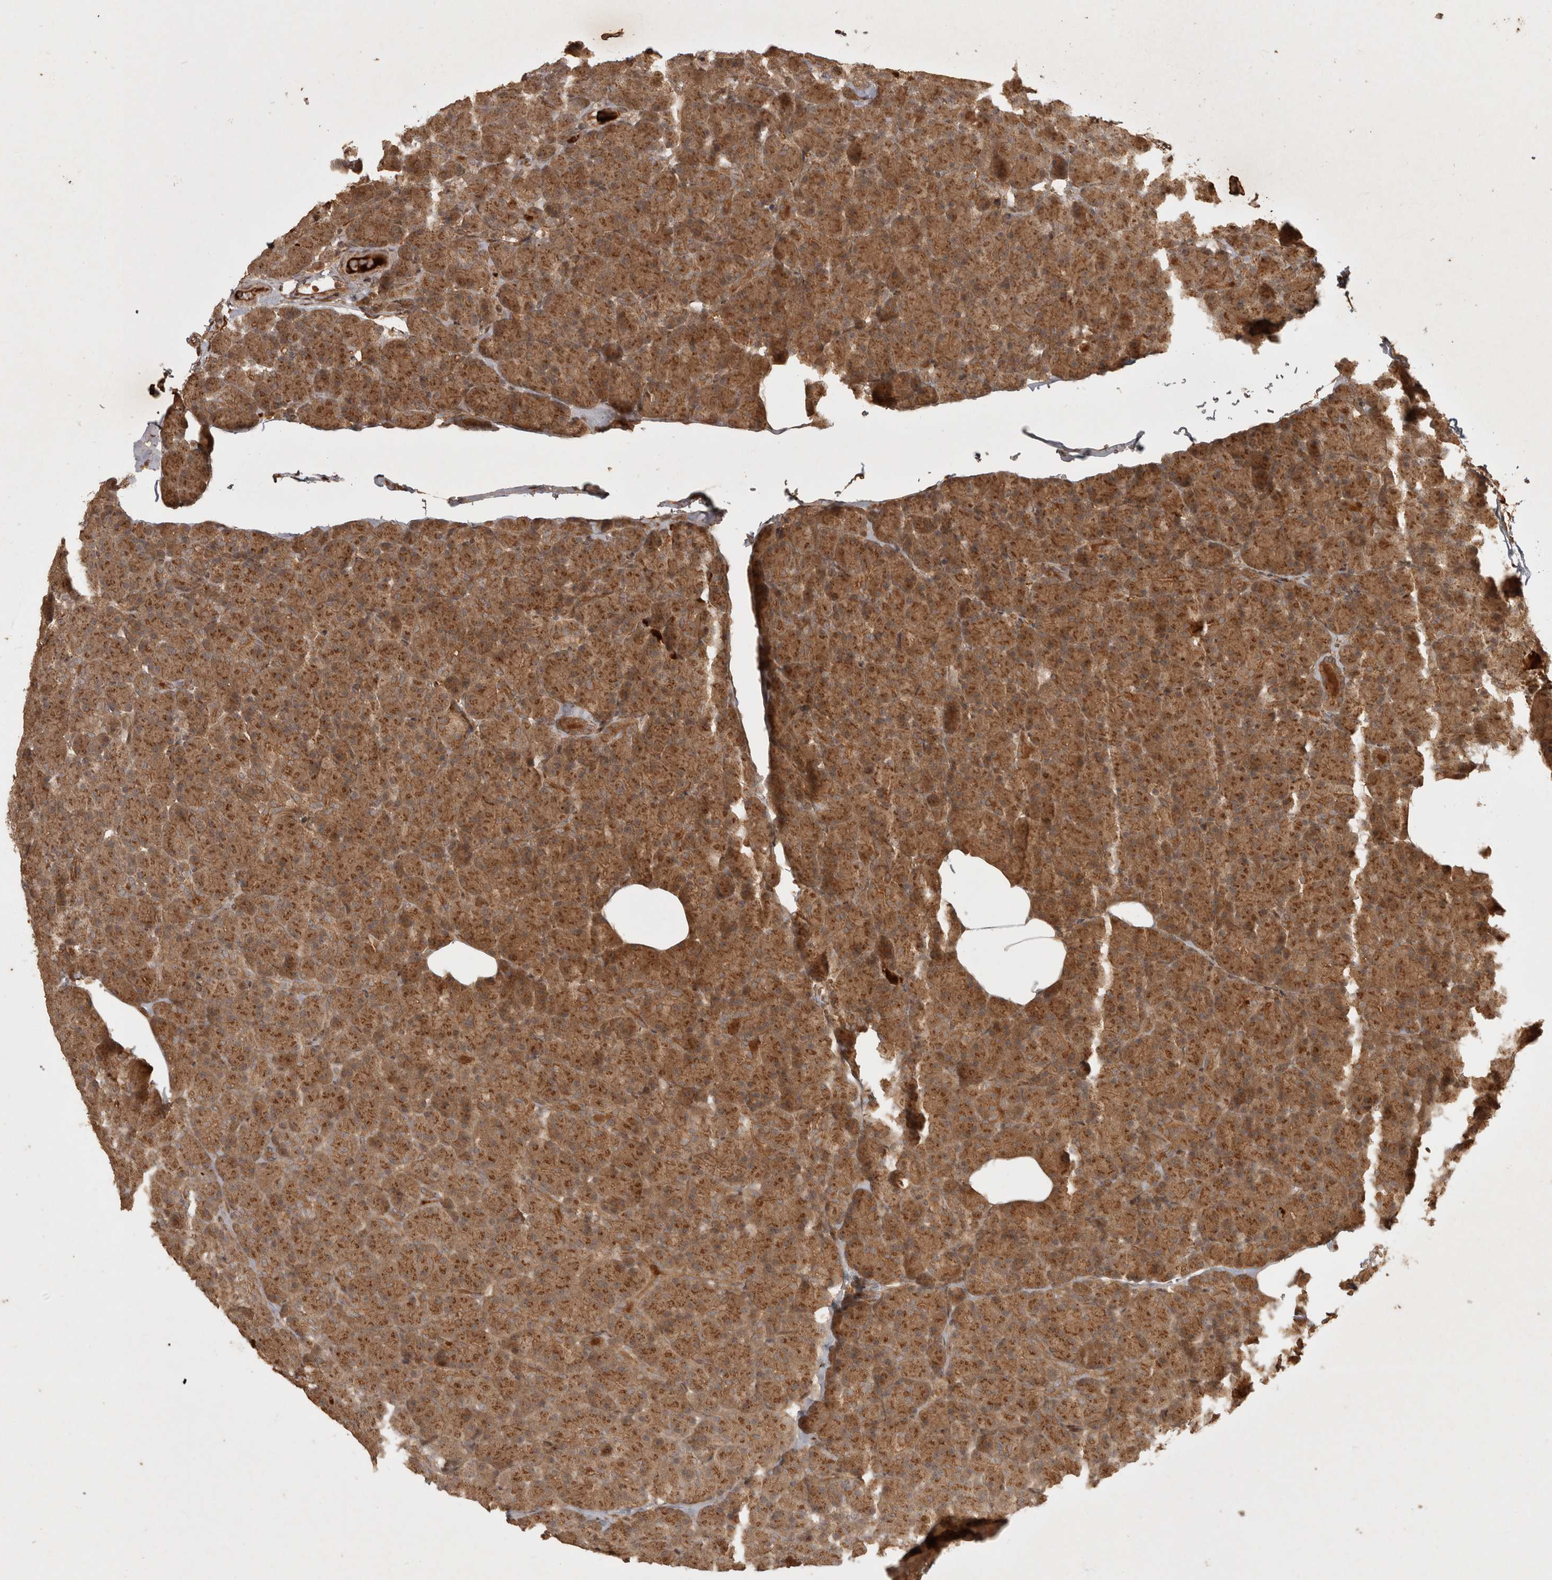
{"staining": {"intensity": "moderate", "quantity": ">75%", "location": "cytoplasmic/membranous"}, "tissue": "pancreas", "cell_type": "Exocrine glandular cells", "image_type": "normal", "snomed": [{"axis": "morphology", "description": "Normal tissue, NOS"}, {"axis": "topography", "description": "Pancreas"}], "caption": "Immunohistochemistry (IHC) photomicrograph of benign pancreas: human pancreas stained using immunohistochemistry demonstrates medium levels of moderate protein expression localized specifically in the cytoplasmic/membranous of exocrine glandular cells, appearing as a cytoplasmic/membranous brown color.", "gene": "CAMSAP2", "patient": {"sex": "female", "age": 43}}